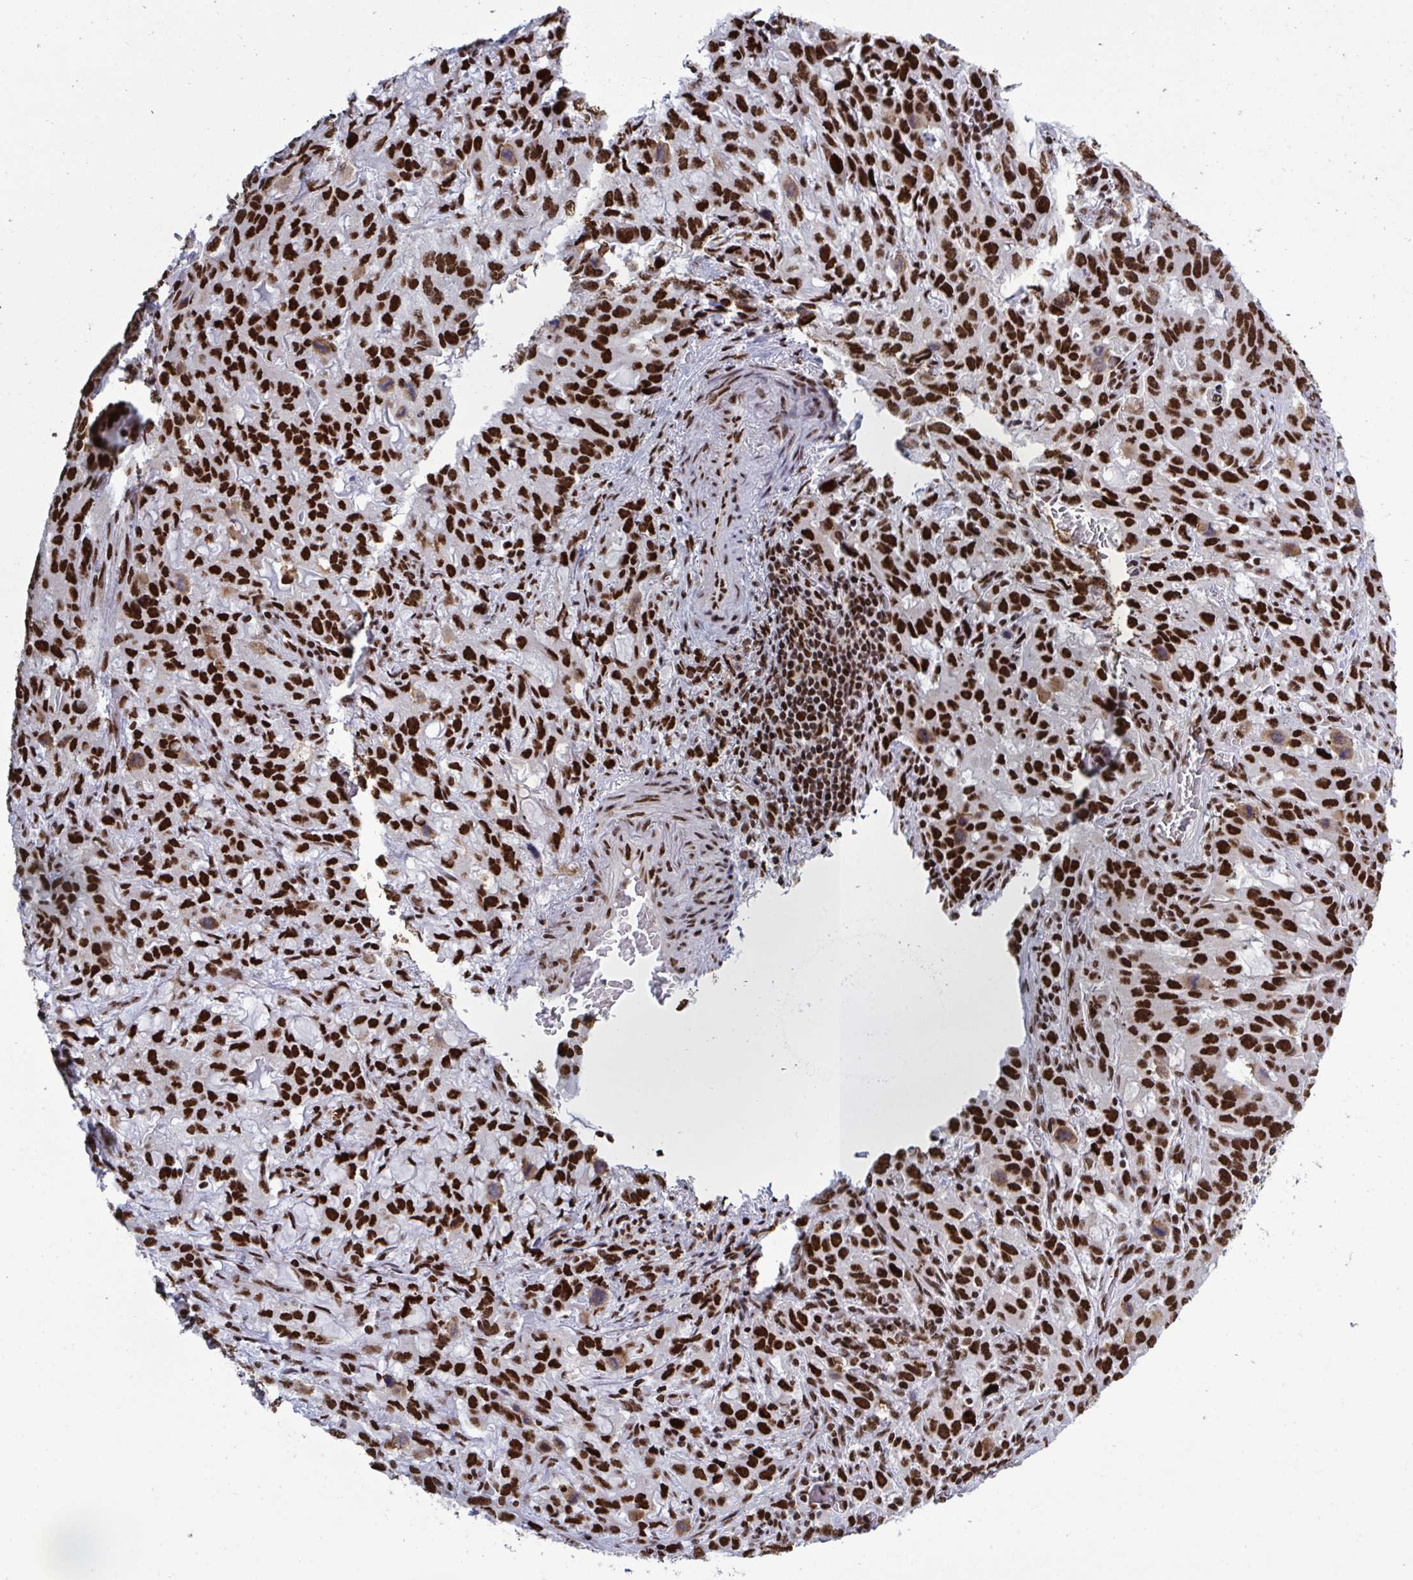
{"staining": {"intensity": "strong", "quantity": ">75%", "location": "nuclear"}, "tissue": "stomach cancer", "cell_type": "Tumor cells", "image_type": "cancer", "snomed": [{"axis": "morphology", "description": "Adenocarcinoma, NOS"}, {"axis": "topography", "description": "Stomach, upper"}], "caption": "A micrograph of human adenocarcinoma (stomach) stained for a protein demonstrates strong nuclear brown staining in tumor cells. (DAB IHC with brightfield microscopy, high magnification).", "gene": "ZNF607", "patient": {"sex": "male", "age": 85}}